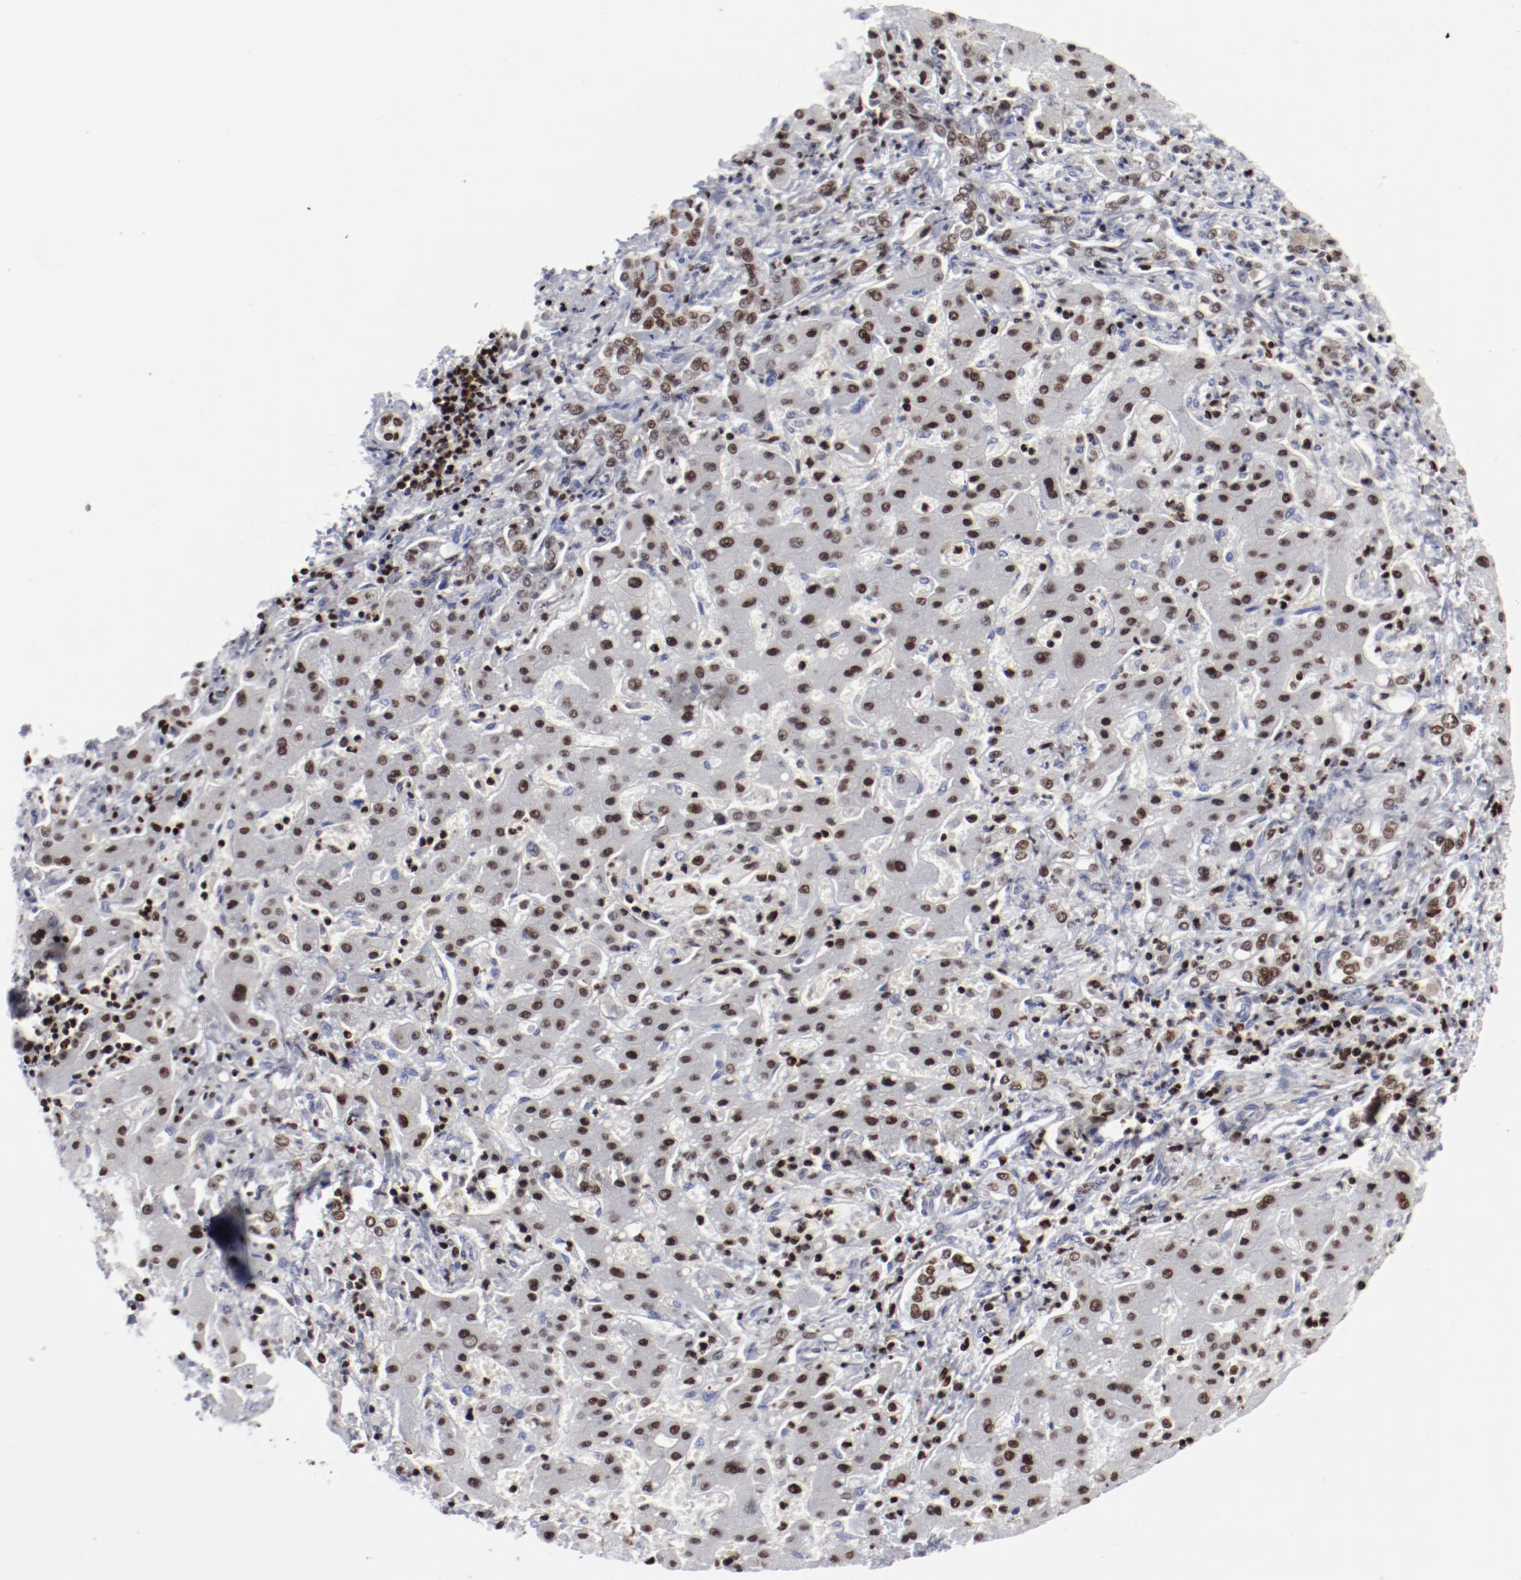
{"staining": {"intensity": "strong", "quantity": ">75%", "location": "nuclear"}, "tissue": "liver cancer", "cell_type": "Tumor cells", "image_type": "cancer", "snomed": [{"axis": "morphology", "description": "Cholangiocarcinoma"}, {"axis": "topography", "description": "Liver"}], "caption": "DAB immunohistochemical staining of human liver cancer demonstrates strong nuclear protein expression in approximately >75% of tumor cells.", "gene": "SMARCC2", "patient": {"sex": "male", "age": 50}}